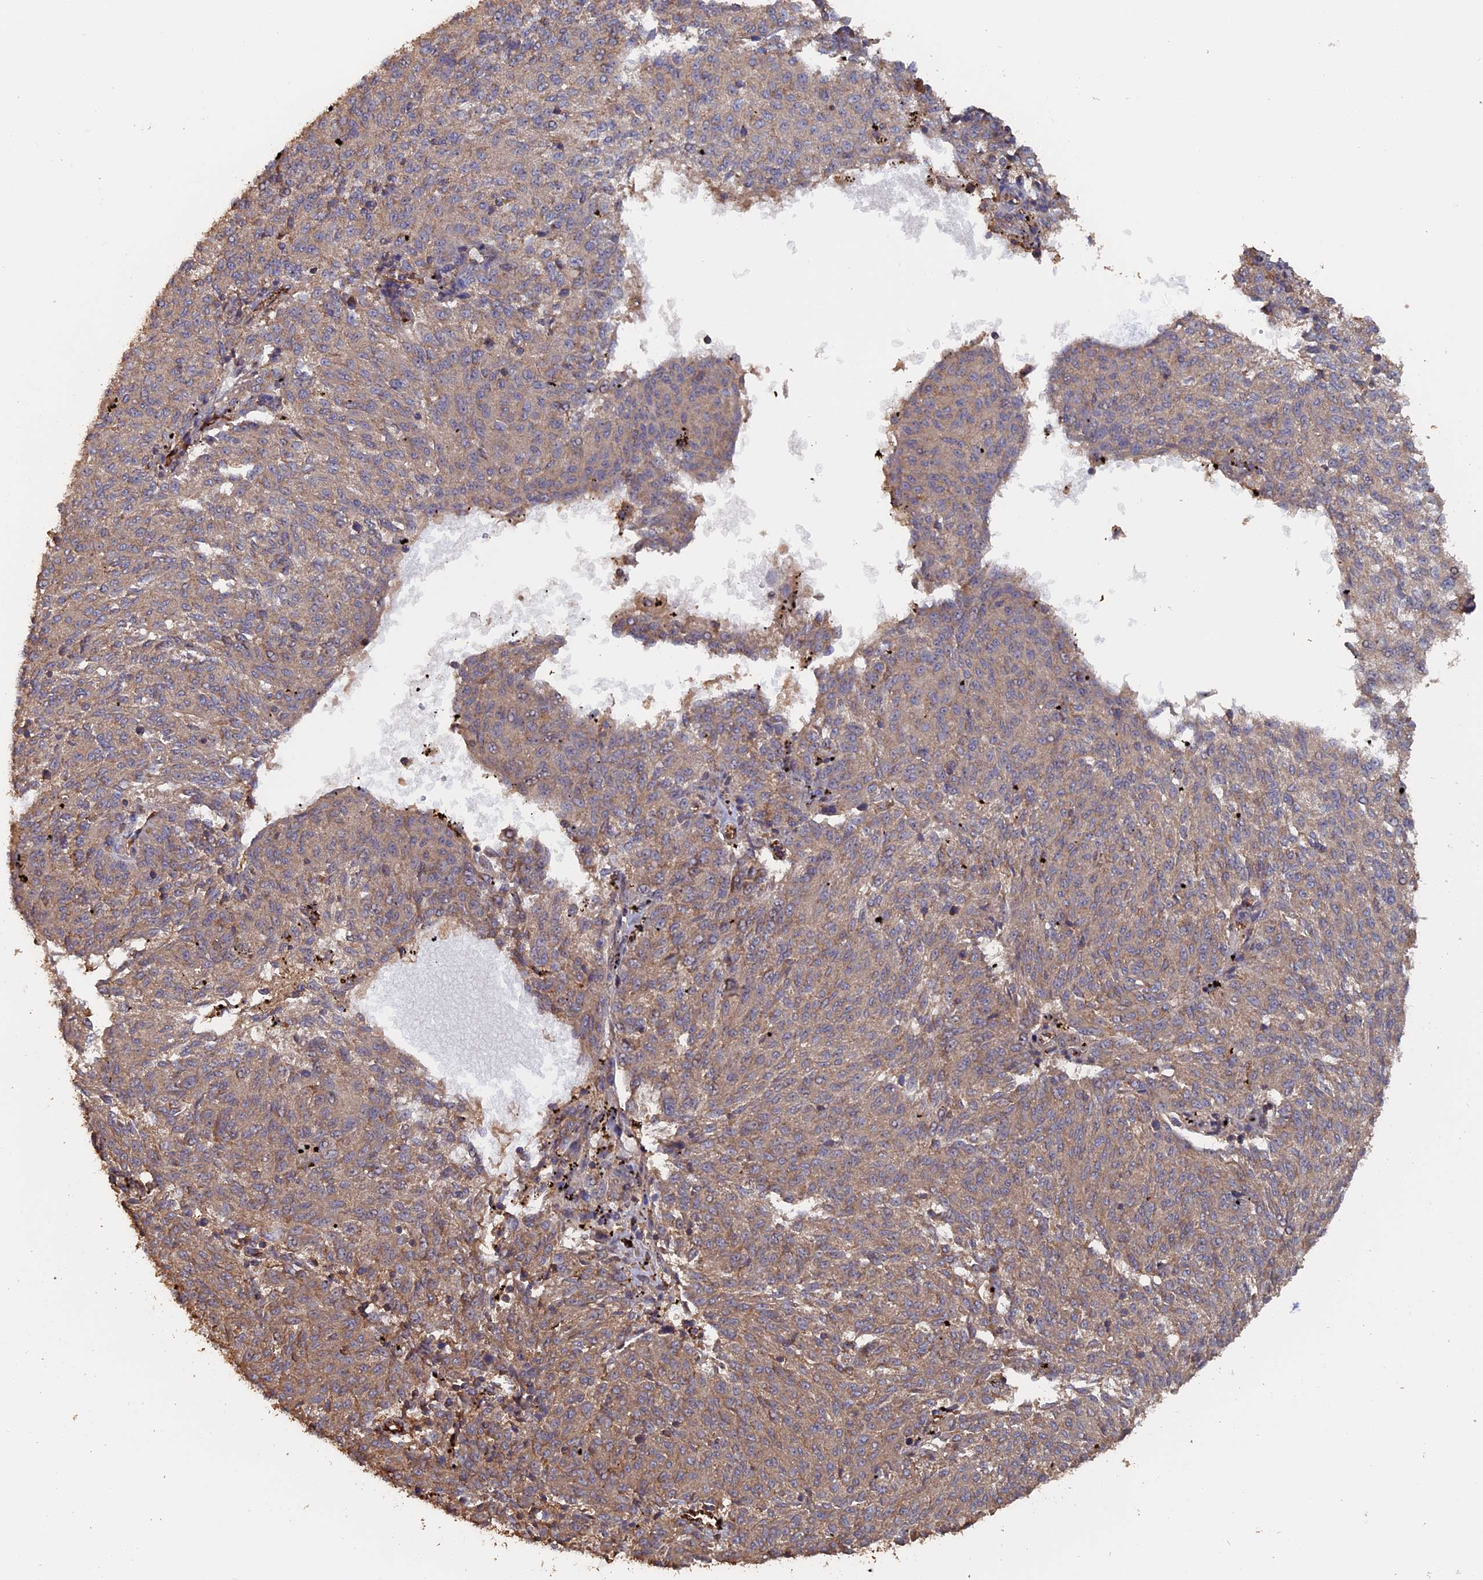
{"staining": {"intensity": "weak", "quantity": "25%-75%", "location": "cytoplasmic/membranous"}, "tissue": "melanoma", "cell_type": "Tumor cells", "image_type": "cancer", "snomed": [{"axis": "morphology", "description": "Malignant melanoma, NOS"}, {"axis": "topography", "description": "Skin"}], "caption": "Weak cytoplasmic/membranous staining is appreciated in approximately 25%-75% of tumor cells in melanoma.", "gene": "PIGQ", "patient": {"sex": "female", "age": 72}}